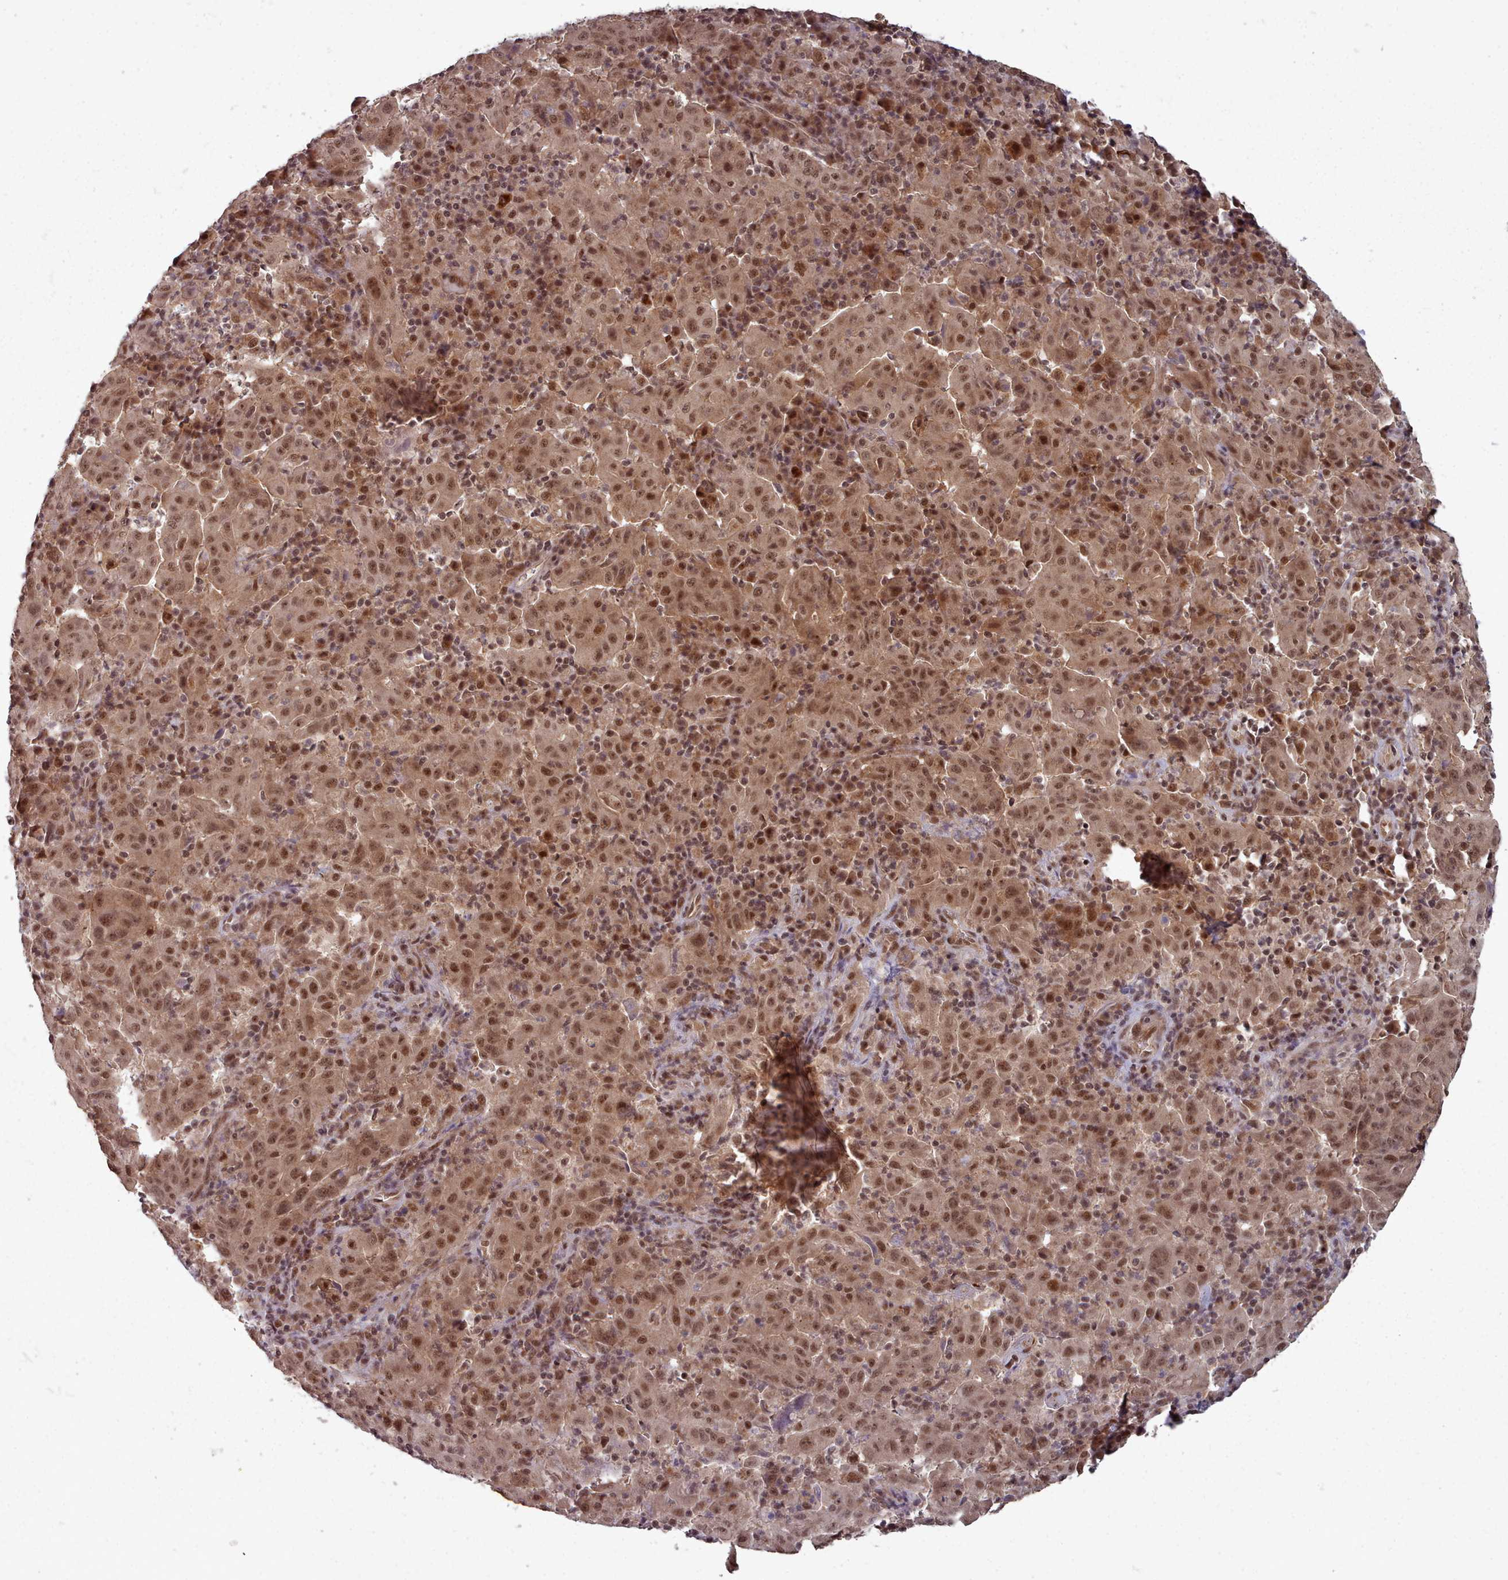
{"staining": {"intensity": "moderate", "quantity": ">75%", "location": "cytoplasmic/membranous,nuclear"}, "tissue": "pancreatic cancer", "cell_type": "Tumor cells", "image_type": "cancer", "snomed": [{"axis": "morphology", "description": "Adenocarcinoma, NOS"}, {"axis": "topography", "description": "Pancreas"}], "caption": "Moderate cytoplasmic/membranous and nuclear protein expression is seen in approximately >75% of tumor cells in pancreatic cancer.", "gene": "DHX8", "patient": {"sex": "male", "age": 63}}